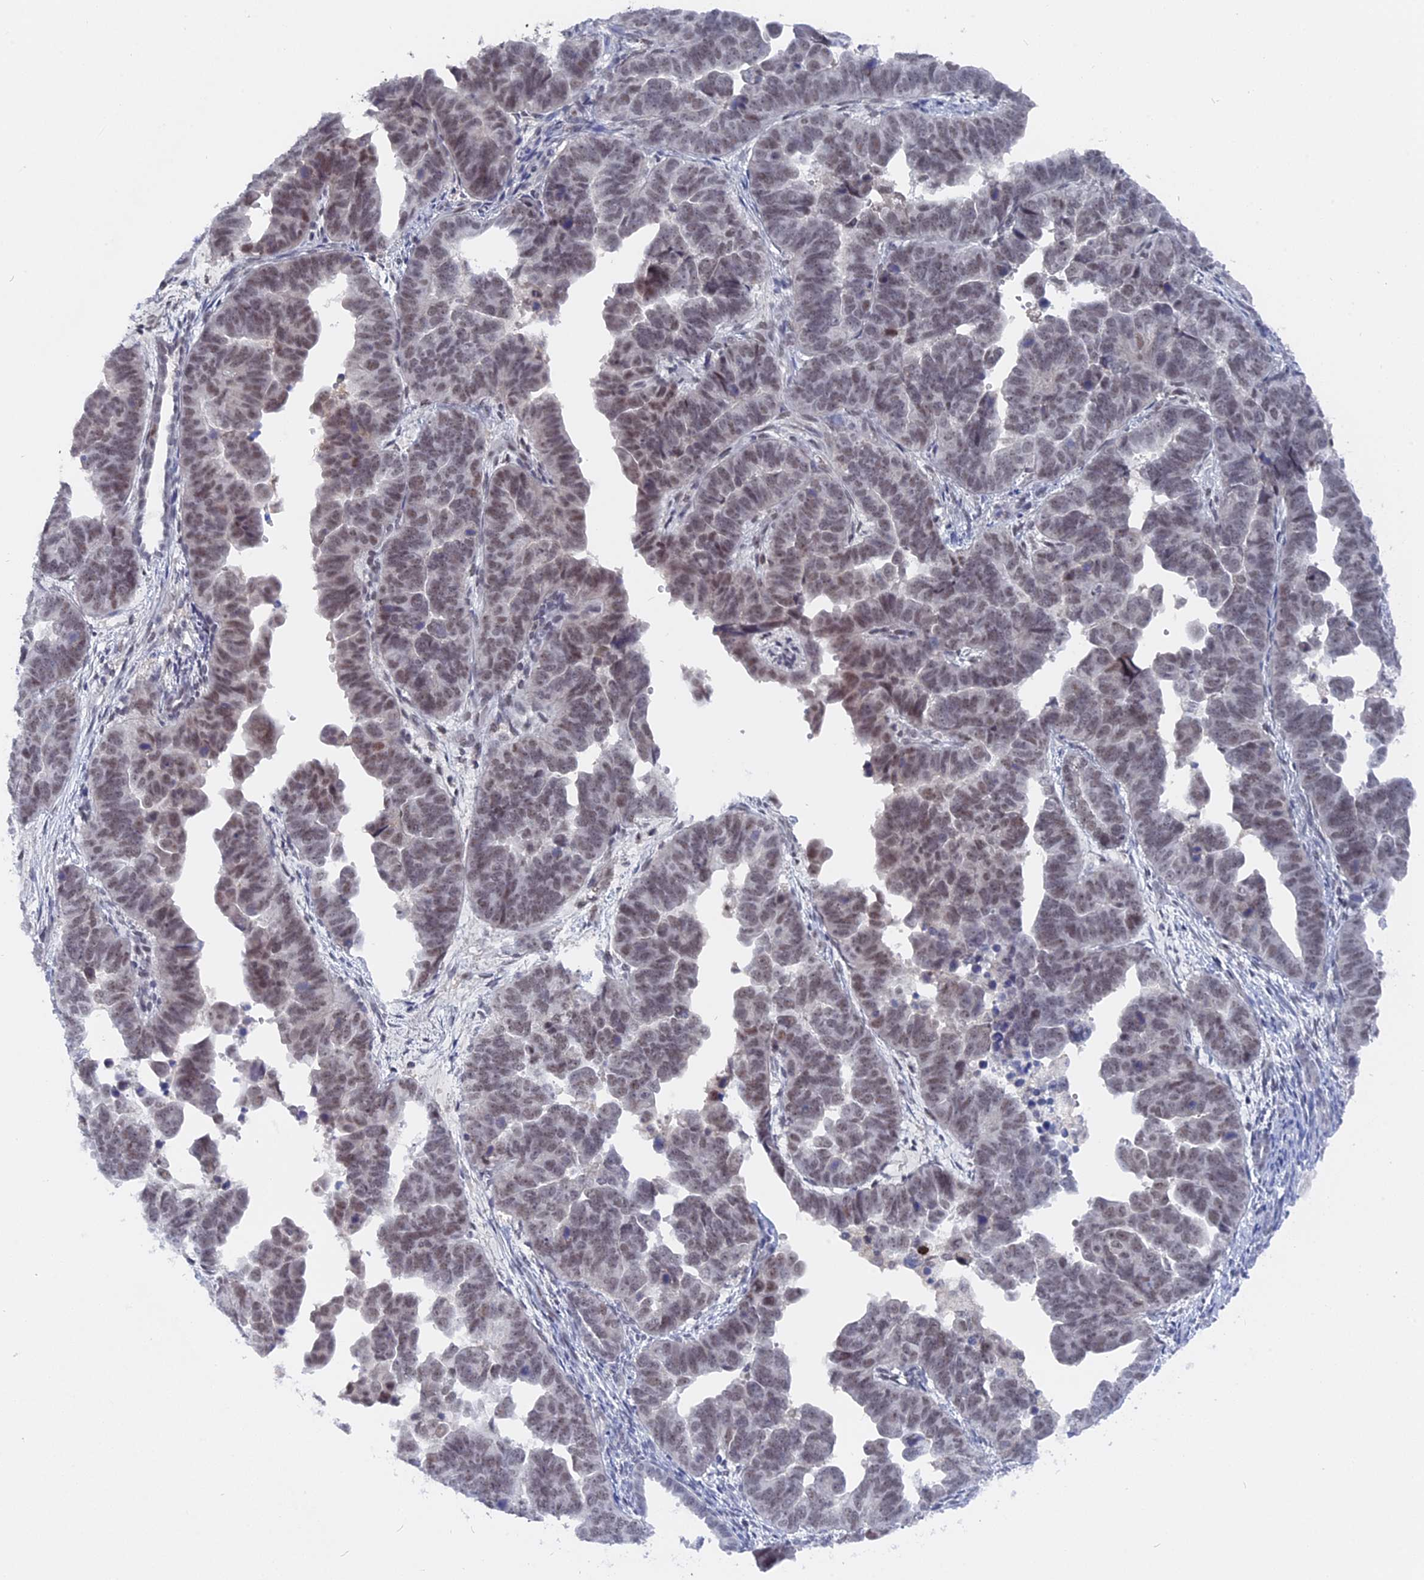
{"staining": {"intensity": "weak", "quantity": ">75%", "location": "nuclear"}, "tissue": "endometrial cancer", "cell_type": "Tumor cells", "image_type": "cancer", "snomed": [{"axis": "morphology", "description": "Adenocarcinoma, NOS"}, {"axis": "topography", "description": "Endometrium"}], "caption": "Human endometrial adenocarcinoma stained for a protein (brown) displays weak nuclear positive expression in about >75% of tumor cells.", "gene": "BRD2", "patient": {"sex": "female", "age": 75}}